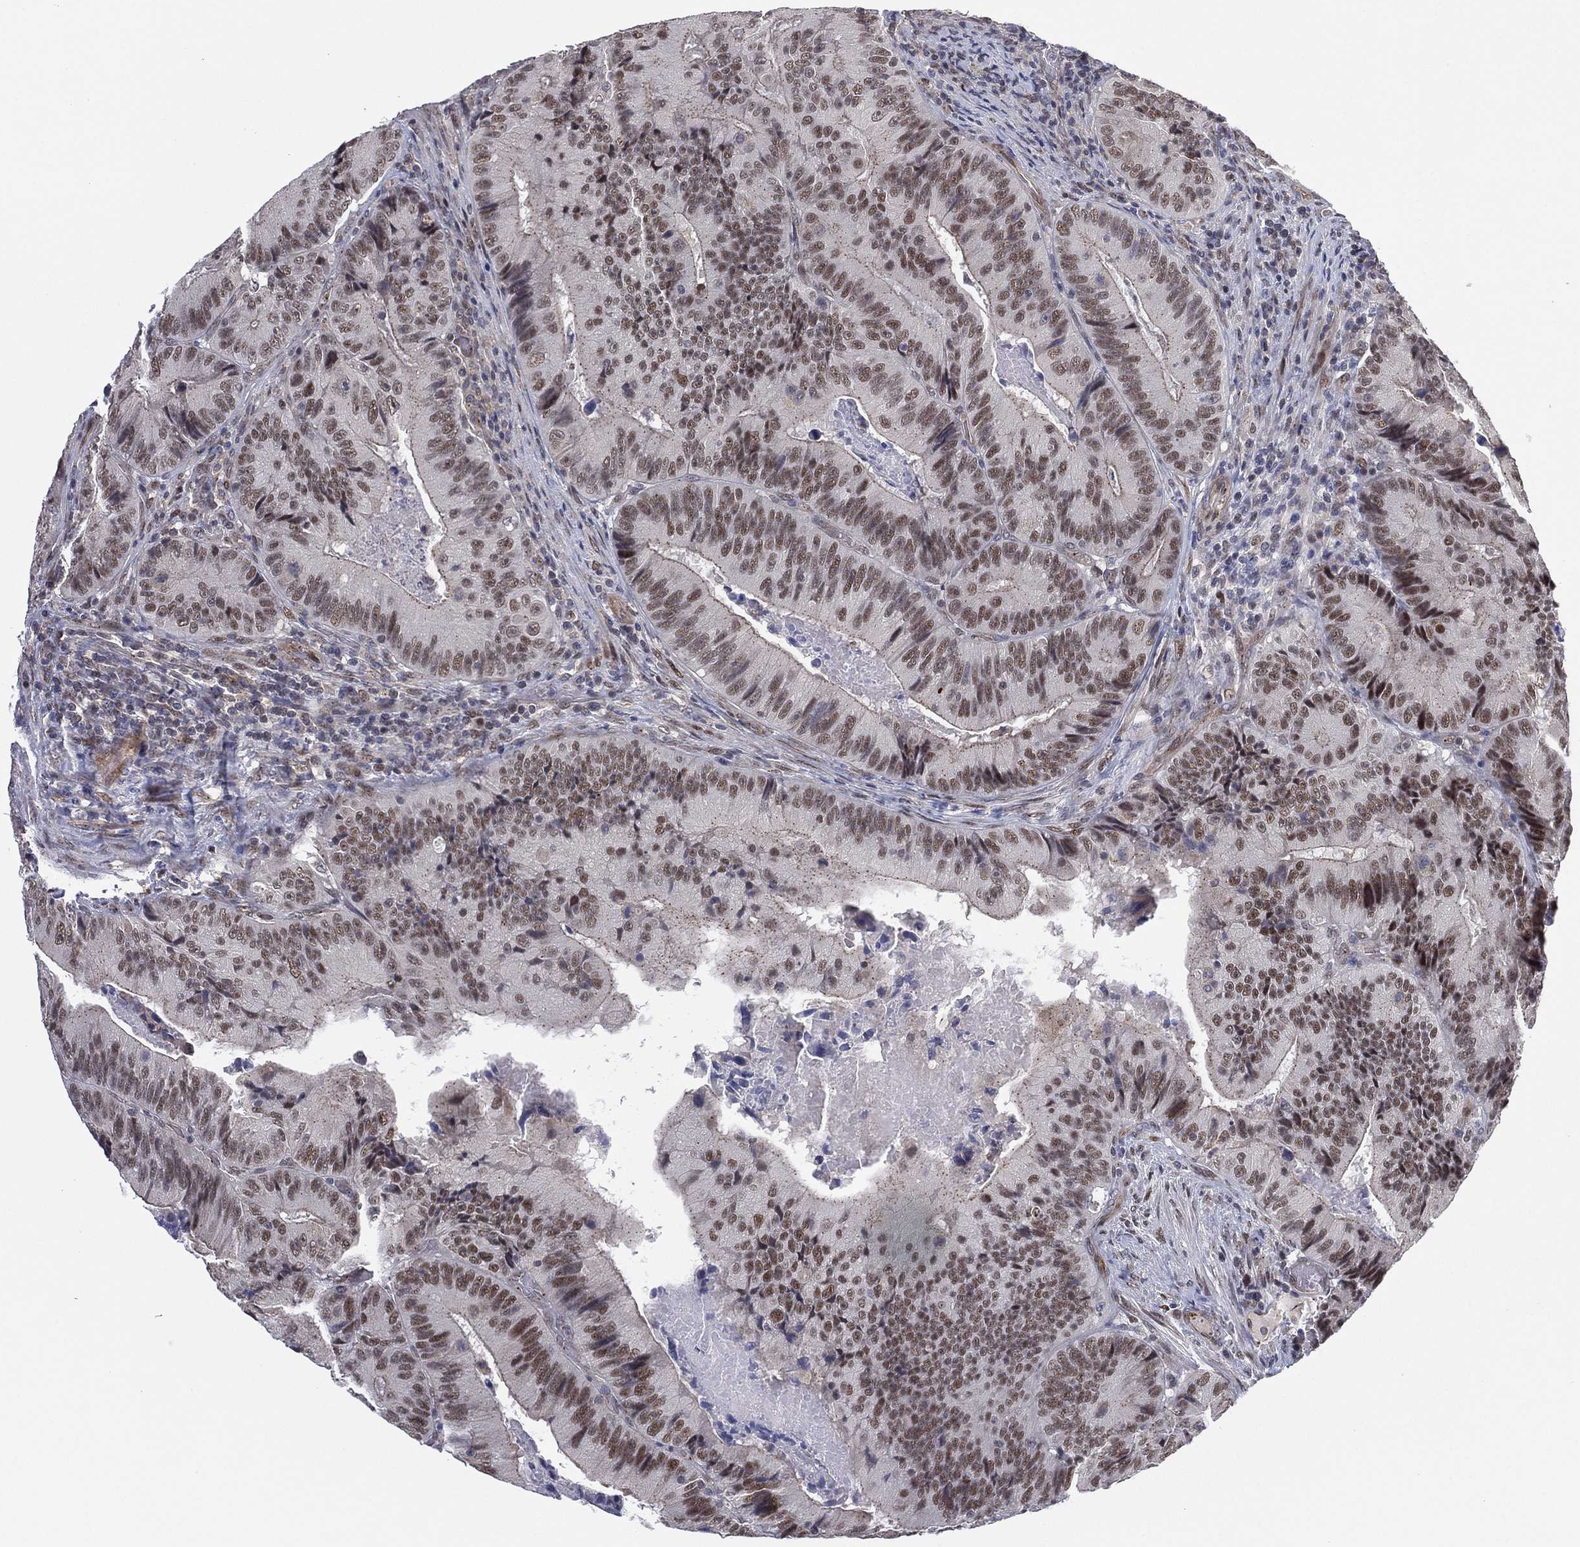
{"staining": {"intensity": "moderate", "quantity": ">75%", "location": "nuclear"}, "tissue": "colorectal cancer", "cell_type": "Tumor cells", "image_type": "cancer", "snomed": [{"axis": "morphology", "description": "Adenocarcinoma, NOS"}, {"axis": "topography", "description": "Colon"}], "caption": "Immunohistochemistry (IHC) staining of colorectal adenocarcinoma, which demonstrates medium levels of moderate nuclear staining in about >75% of tumor cells indicating moderate nuclear protein positivity. The staining was performed using DAB (3,3'-diaminobenzidine) (brown) for protein detection and nuclei were counterstained in hematoxylin (blue).", "gene": "GSE1", "patient": {"sex": "female", "age": 86}}